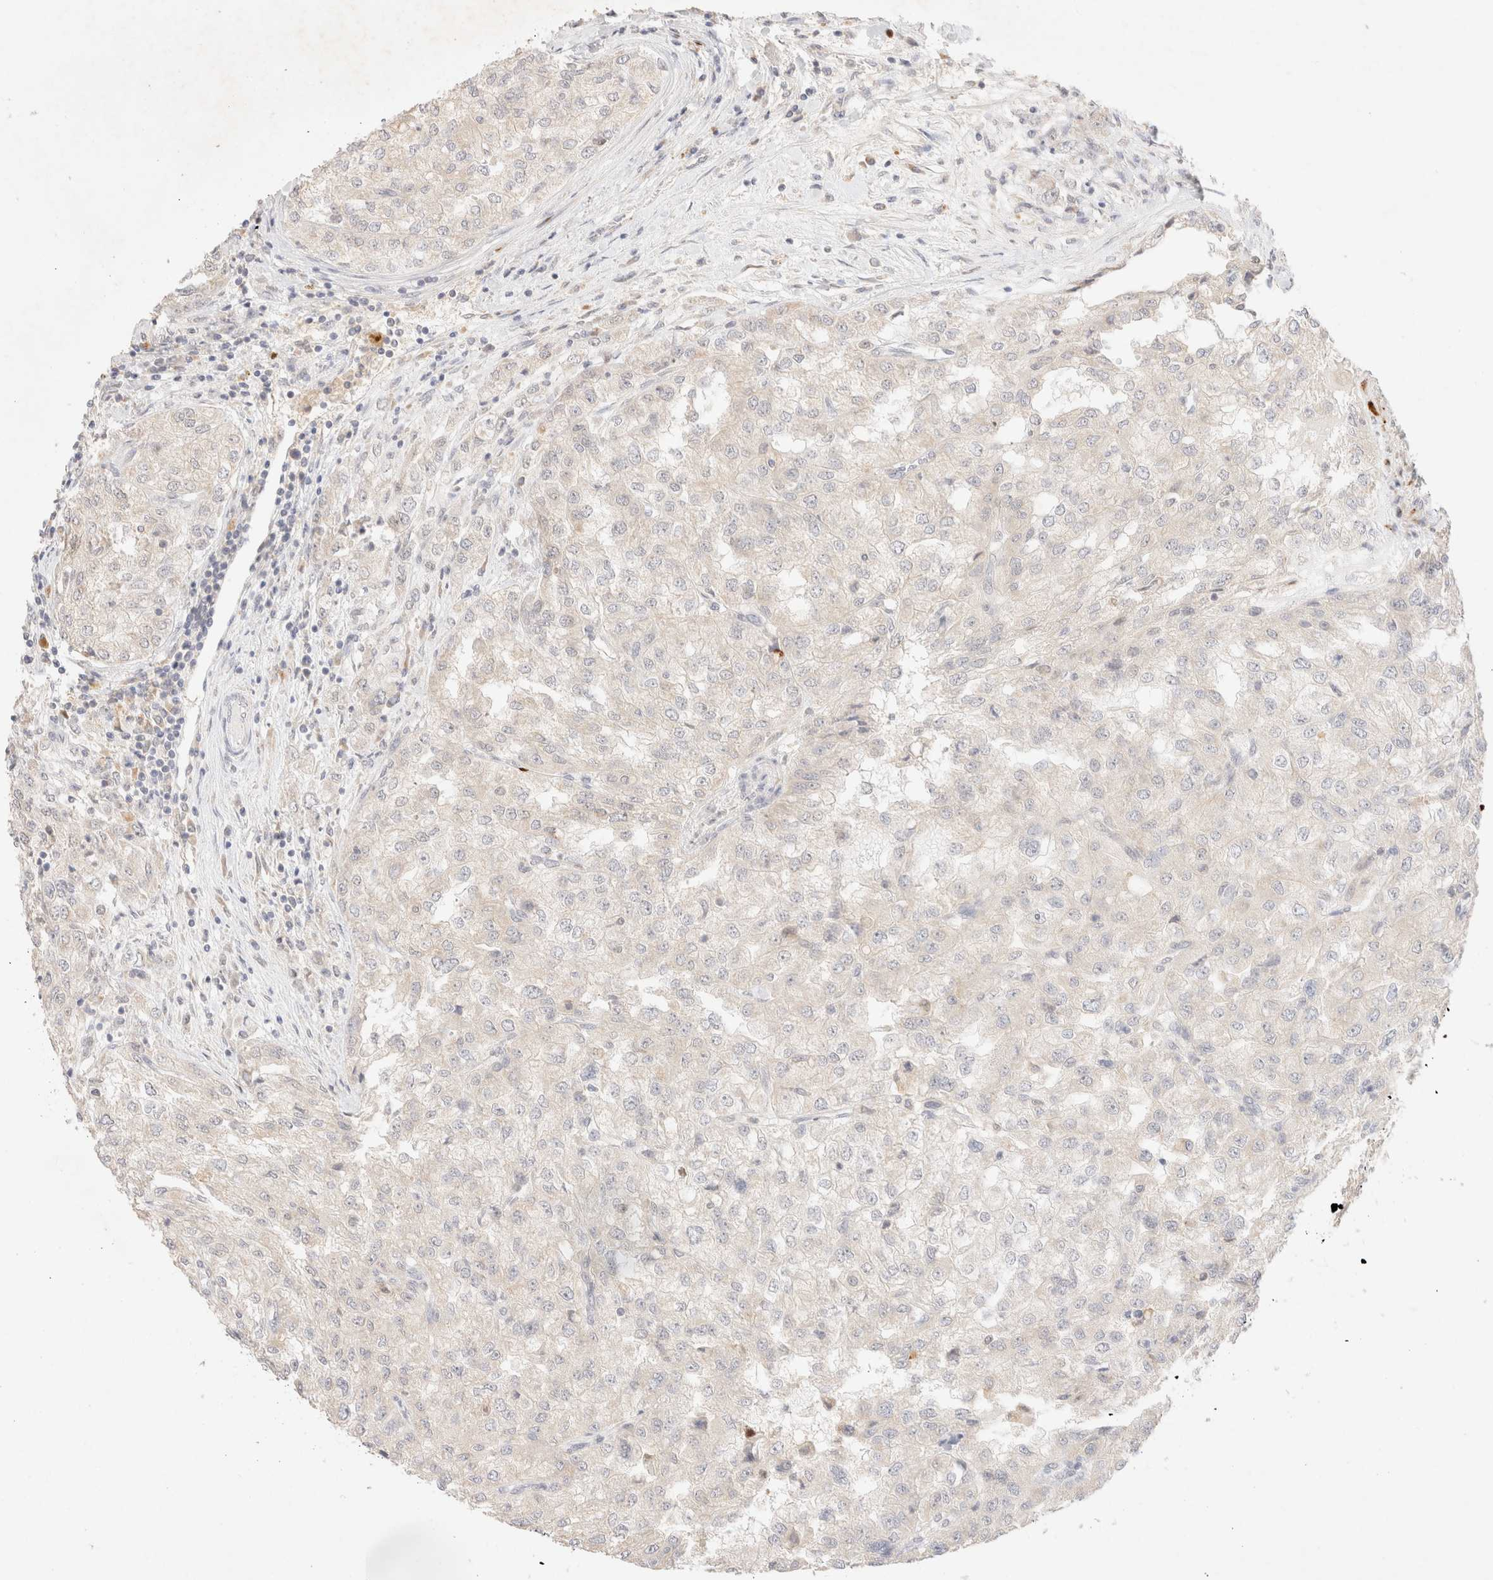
{"staining": {"intensity": "negative", "quantity": "none", "location": "none"}, "tissue": "renal cancer", "cell_type": "Tumor cells", "image_type": "cancer", "snomed": [{"axis": "morphology", "description": "Adenocarcinoma, NOS"}, {"axis": "topography", "description": "Kidney"}], "caption": "DAB (3,3'-diaminobenzidine) immunohistochemical staining of renal cancer (adenocarcinoma) demonstrates no significant staining in tumor cells.", "gene": "SNTB1", "patient": {"sex": "female", "age": 54}}